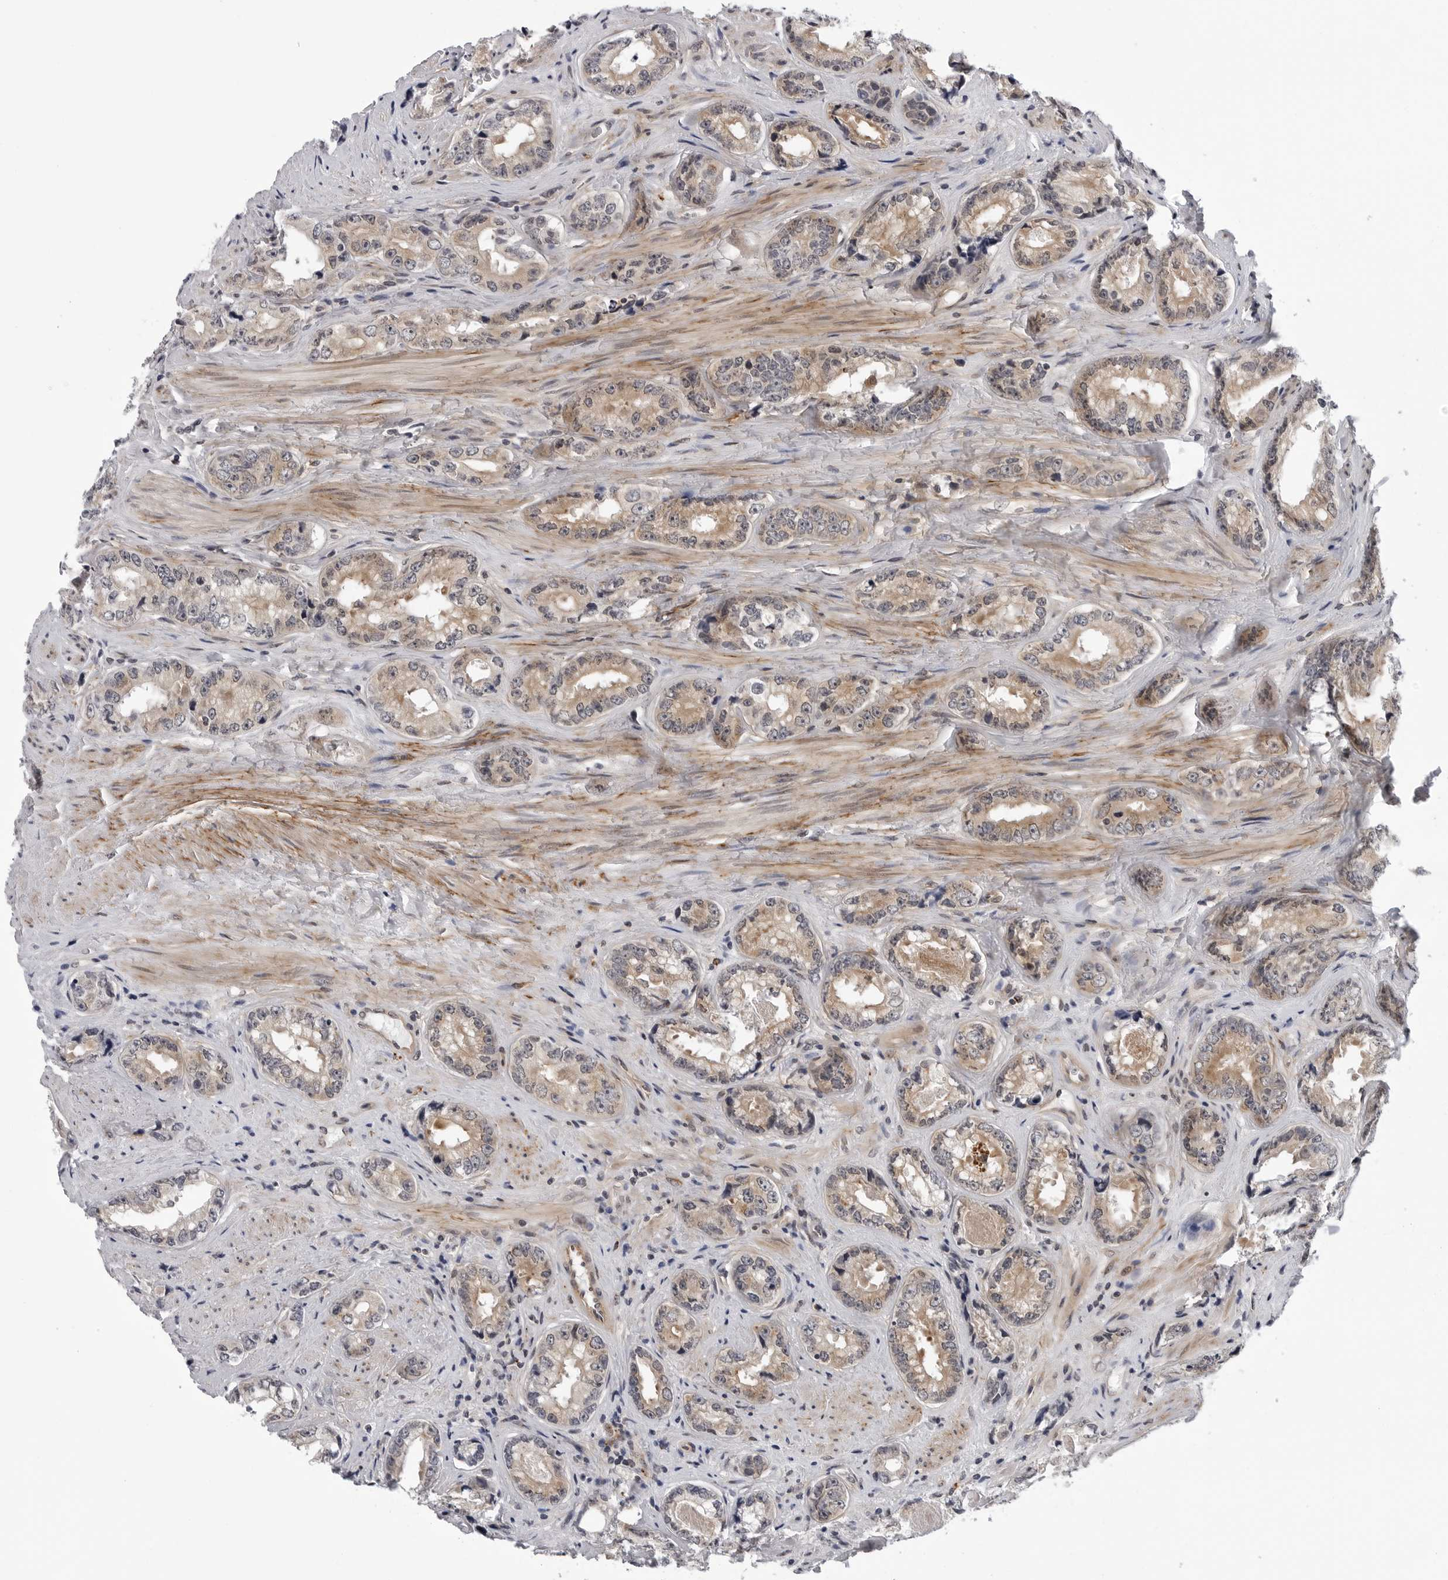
{"staining": {"intensity": "weak", "quantity": "25%-75%", "location": "cytoplasmic/membranous"}, "tissue": "prostate cancer", "cell_type": "Tumor cells", "image_type": "cancer", "snomed": [{"axis": "morphology", "description": "Adenocarcinoma, High grade"}, {"axis": "topography", "description": "Prostate"}], "caption": "This histopathology image demonstrates IHC staining of high-grade adenocarcinoma (prostate), with low weak cytoplasmic/membranous staining in approximately 25%-75% of tumor cells.", "gene": "KIAA1614", "patient": {"sex": "male", "age": 61}}